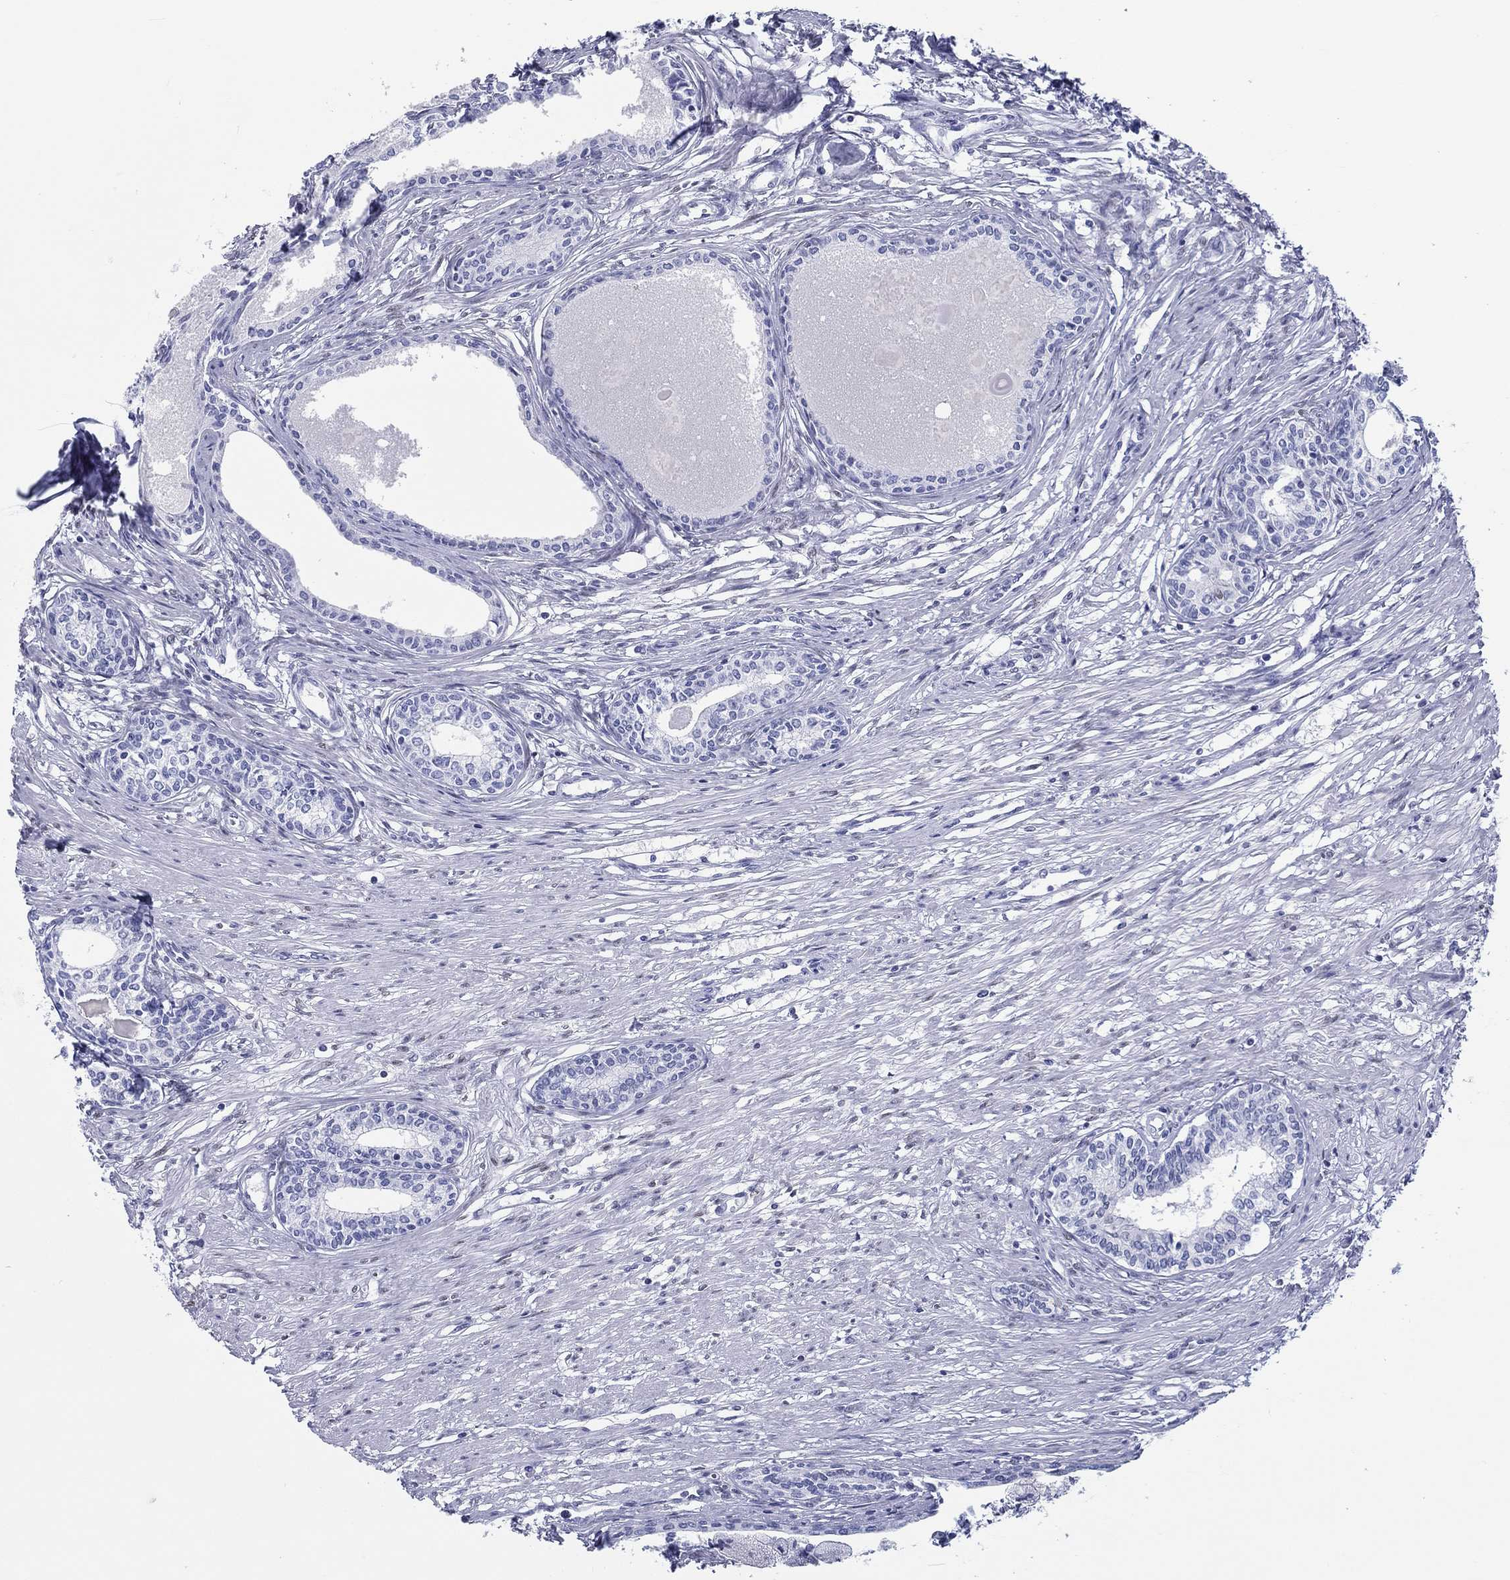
{"staining": {"intensity": "negative", "quantity": "none", "location": "none"}, "tissue": "prostate", "cell_type": "Glandular cells", "image_type": "normal", "snomed": [{"axis": "morphology", "description": "Normal tissue, NOS"}, {"axis": "topography", "description": "Prostate"}], "caption": "Immunohistochemical staining of normal prostate reveals no significant expression in glandular cells. (Brightfield microscopy of DAB immunohistochemistry (IHC) at high magnification).", "gene": "H1", "patient": {"sex": "male", "age": 60}}